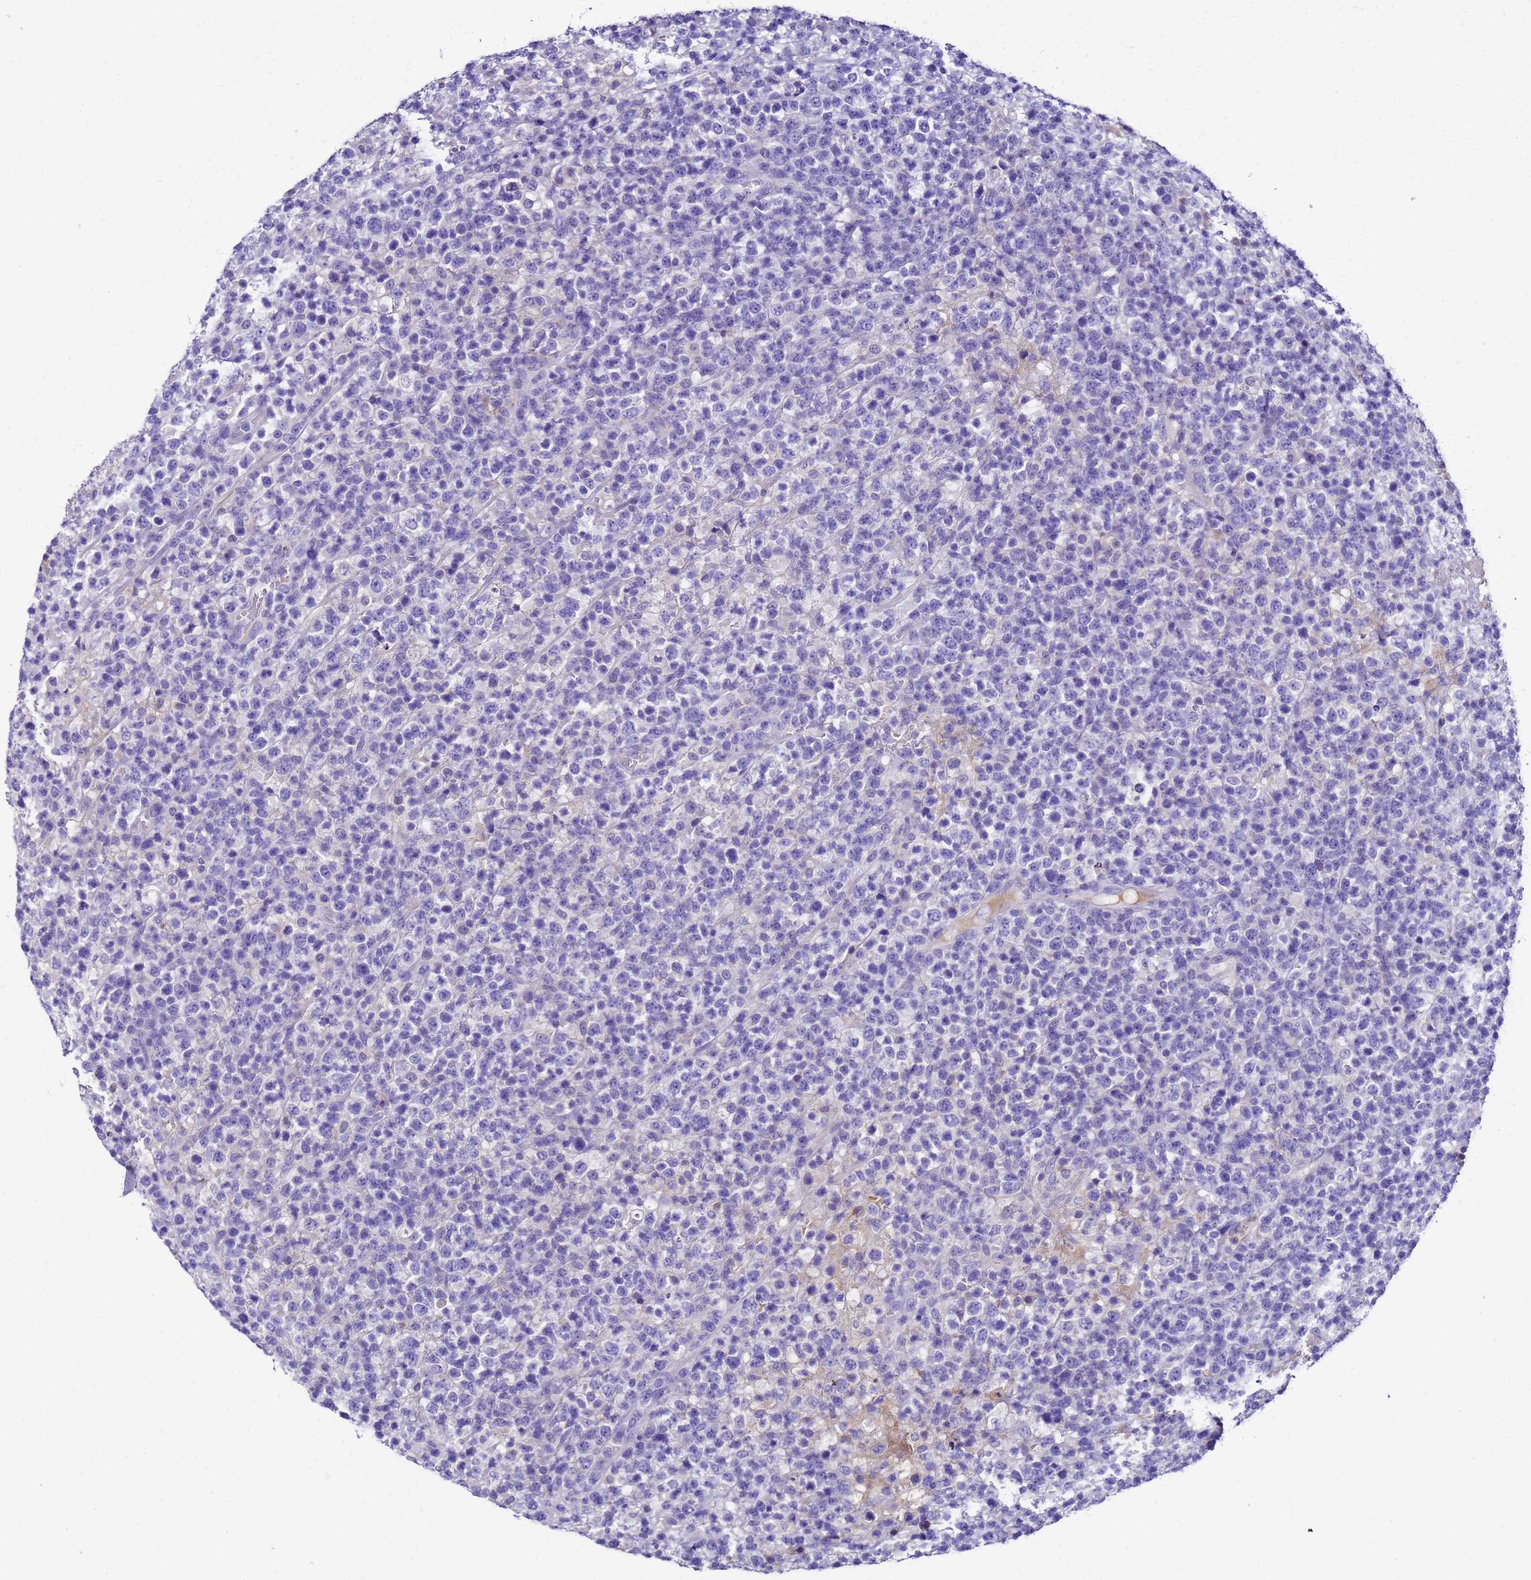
{"staining": {"intensity": "negative", "quantity": "none", "location": "none"}, "tissue": "lymphoma", "cell_type": "Tumor cells", "image_type": "cancer", "snomed": [{"axis": "morphology", "description": "Malignant lymphoma, non-Hodgkin's type, High grade"}, {"axis": "topography", "description": "Colon"}], "caption": "This photomicrograph is of lymphoma stained with immunohistochemistry to label a protein in brown with the nuclei are counter-stained blue. There is no positivity in tumor cells.", "gene": "UGT2A1", "patient": {"sex": "female", "age": 53}}